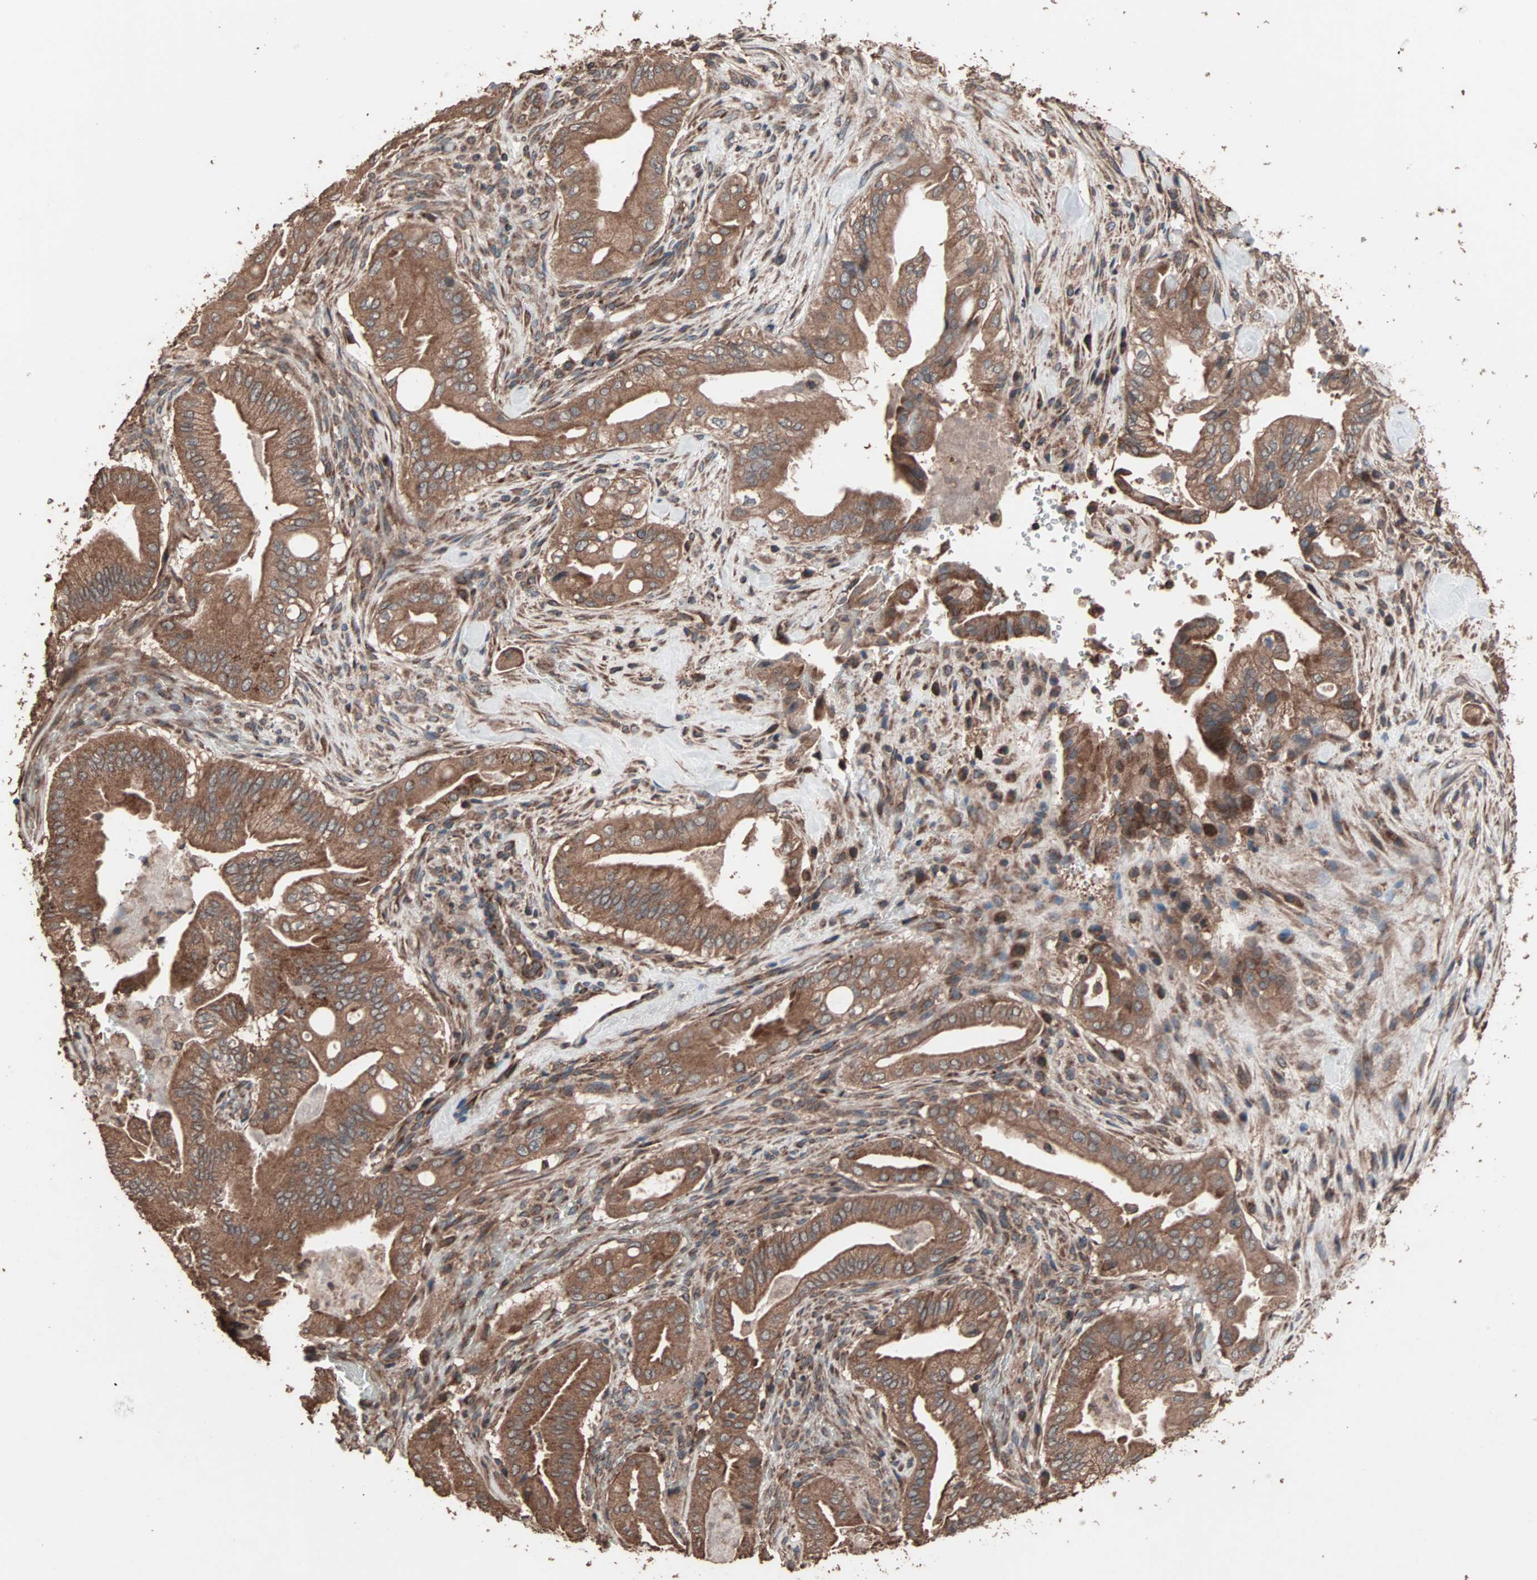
{"staining": {"intensity": "moderate", "quantity": ">75%", "location": "cytoplasmic/membranous"}, "tissue": "liver cancer", "cell_type": "Tumor cells", "image_type": "cancer", "snomed": [{"axis": "morphology", "description": "Cholangiocarcinoma"}, {"axis": "topography", "description": "Liver"}], "caption": "The image reveals a brown stain indicating the presence of a protein in the cytoplasmic/membranous of tumor cells in liver cancer. Ihc stains the protein of interest in brown and the nuclei are stained blue.", "gene": "MRPL2", "patient": {"sex": "female", "age": 68}}